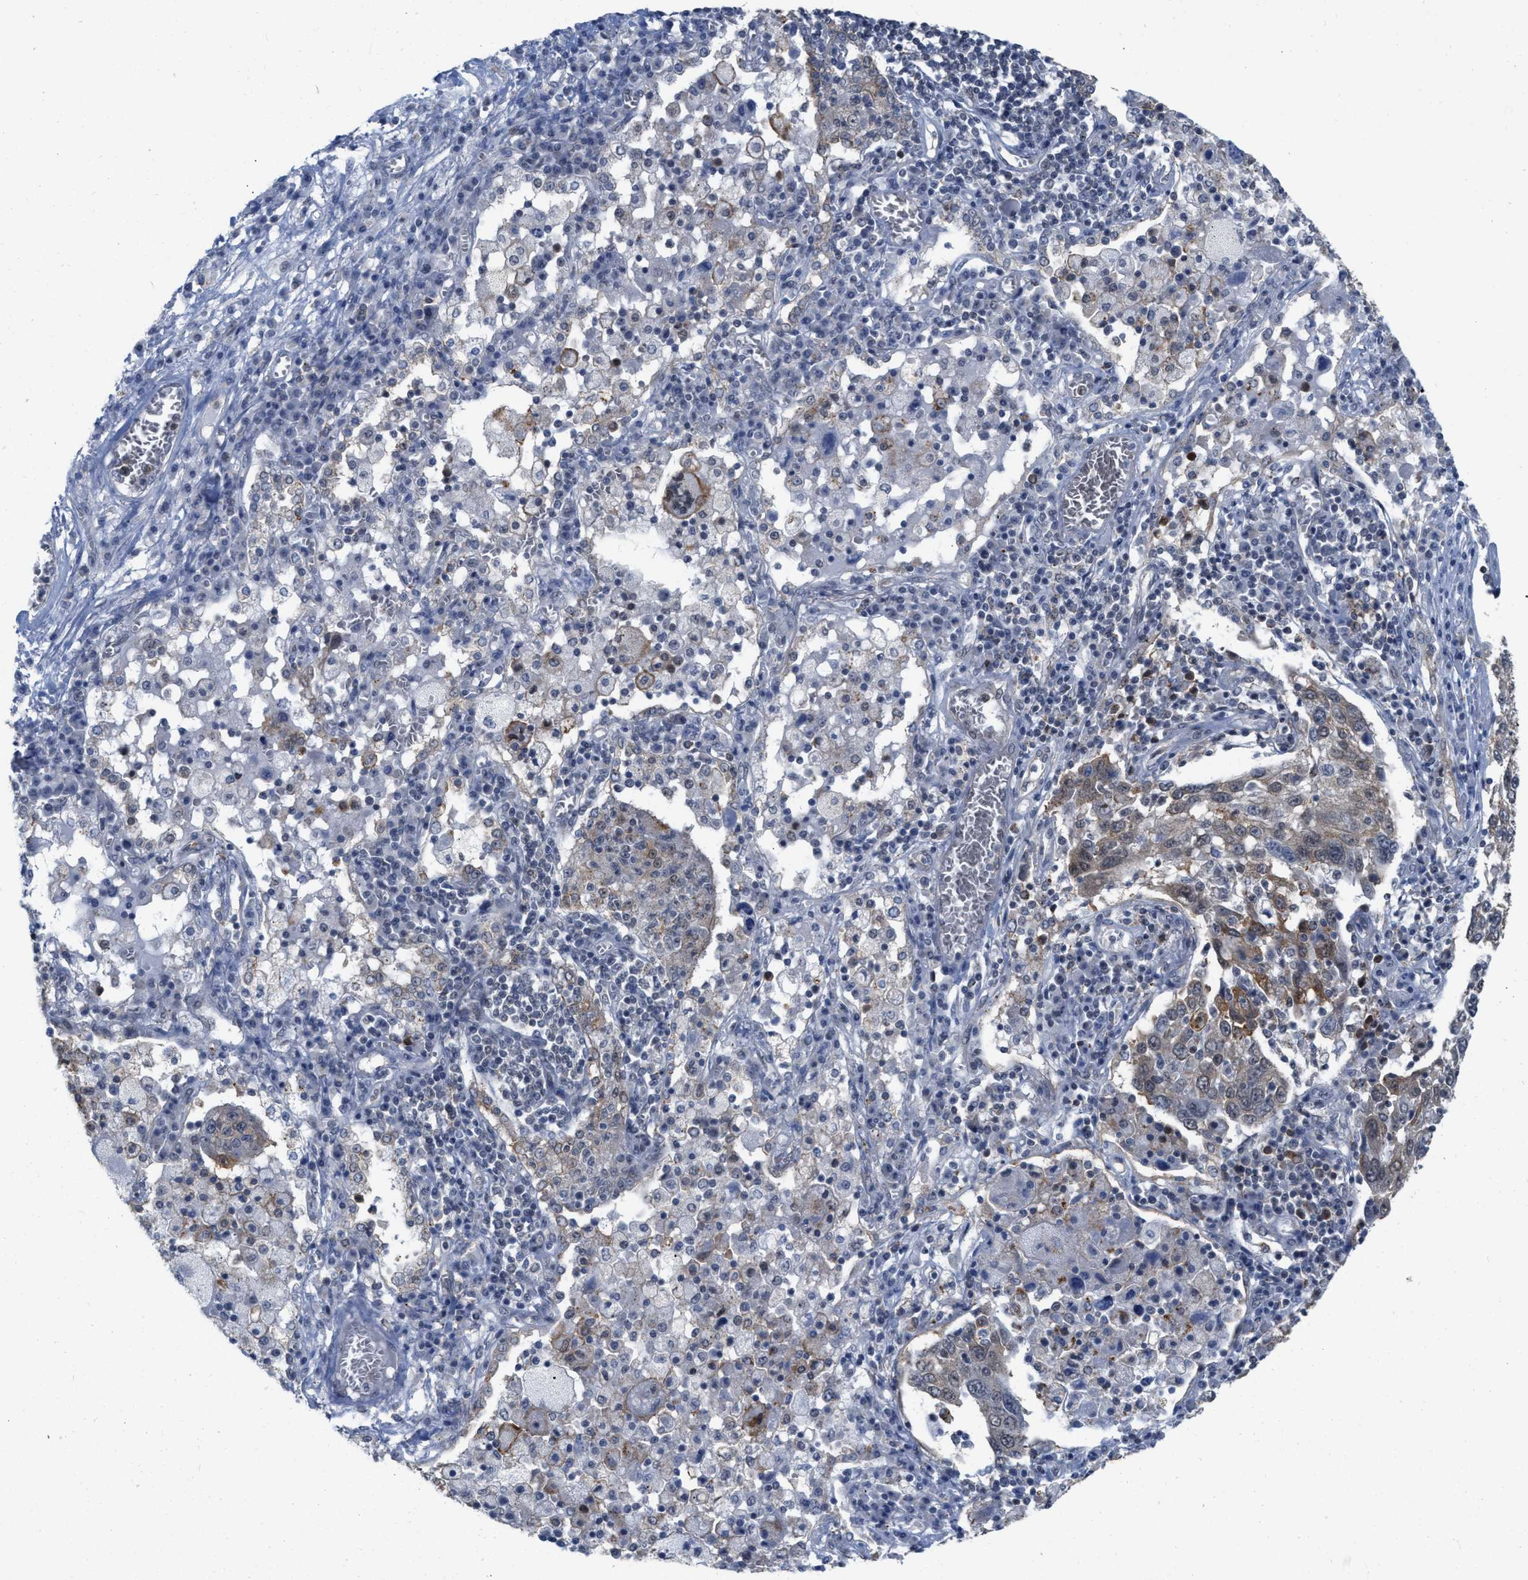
{"staining": {"intensity": "moderate", "quantity": "<25%", "location": "cytoplasmic/membranous"}, "tissue": "lung cancer", "cell_type": "Tumor cells", "image_type": "cancer", "snomed": [{"axis": "morphology", "description": "Squamous cell carcinoma, NOS"}, {"axis": "topography", "description": "Lung"}], "caption": "The photomicrograph shows immunohistochemical staining of lung cancer. There is moderate cytoplasmic/membranous expression is appreciated in about <25% of tumor cells.", "gene": "BAIAP2L1", "patient": {"sex": "male", "age": 65}}